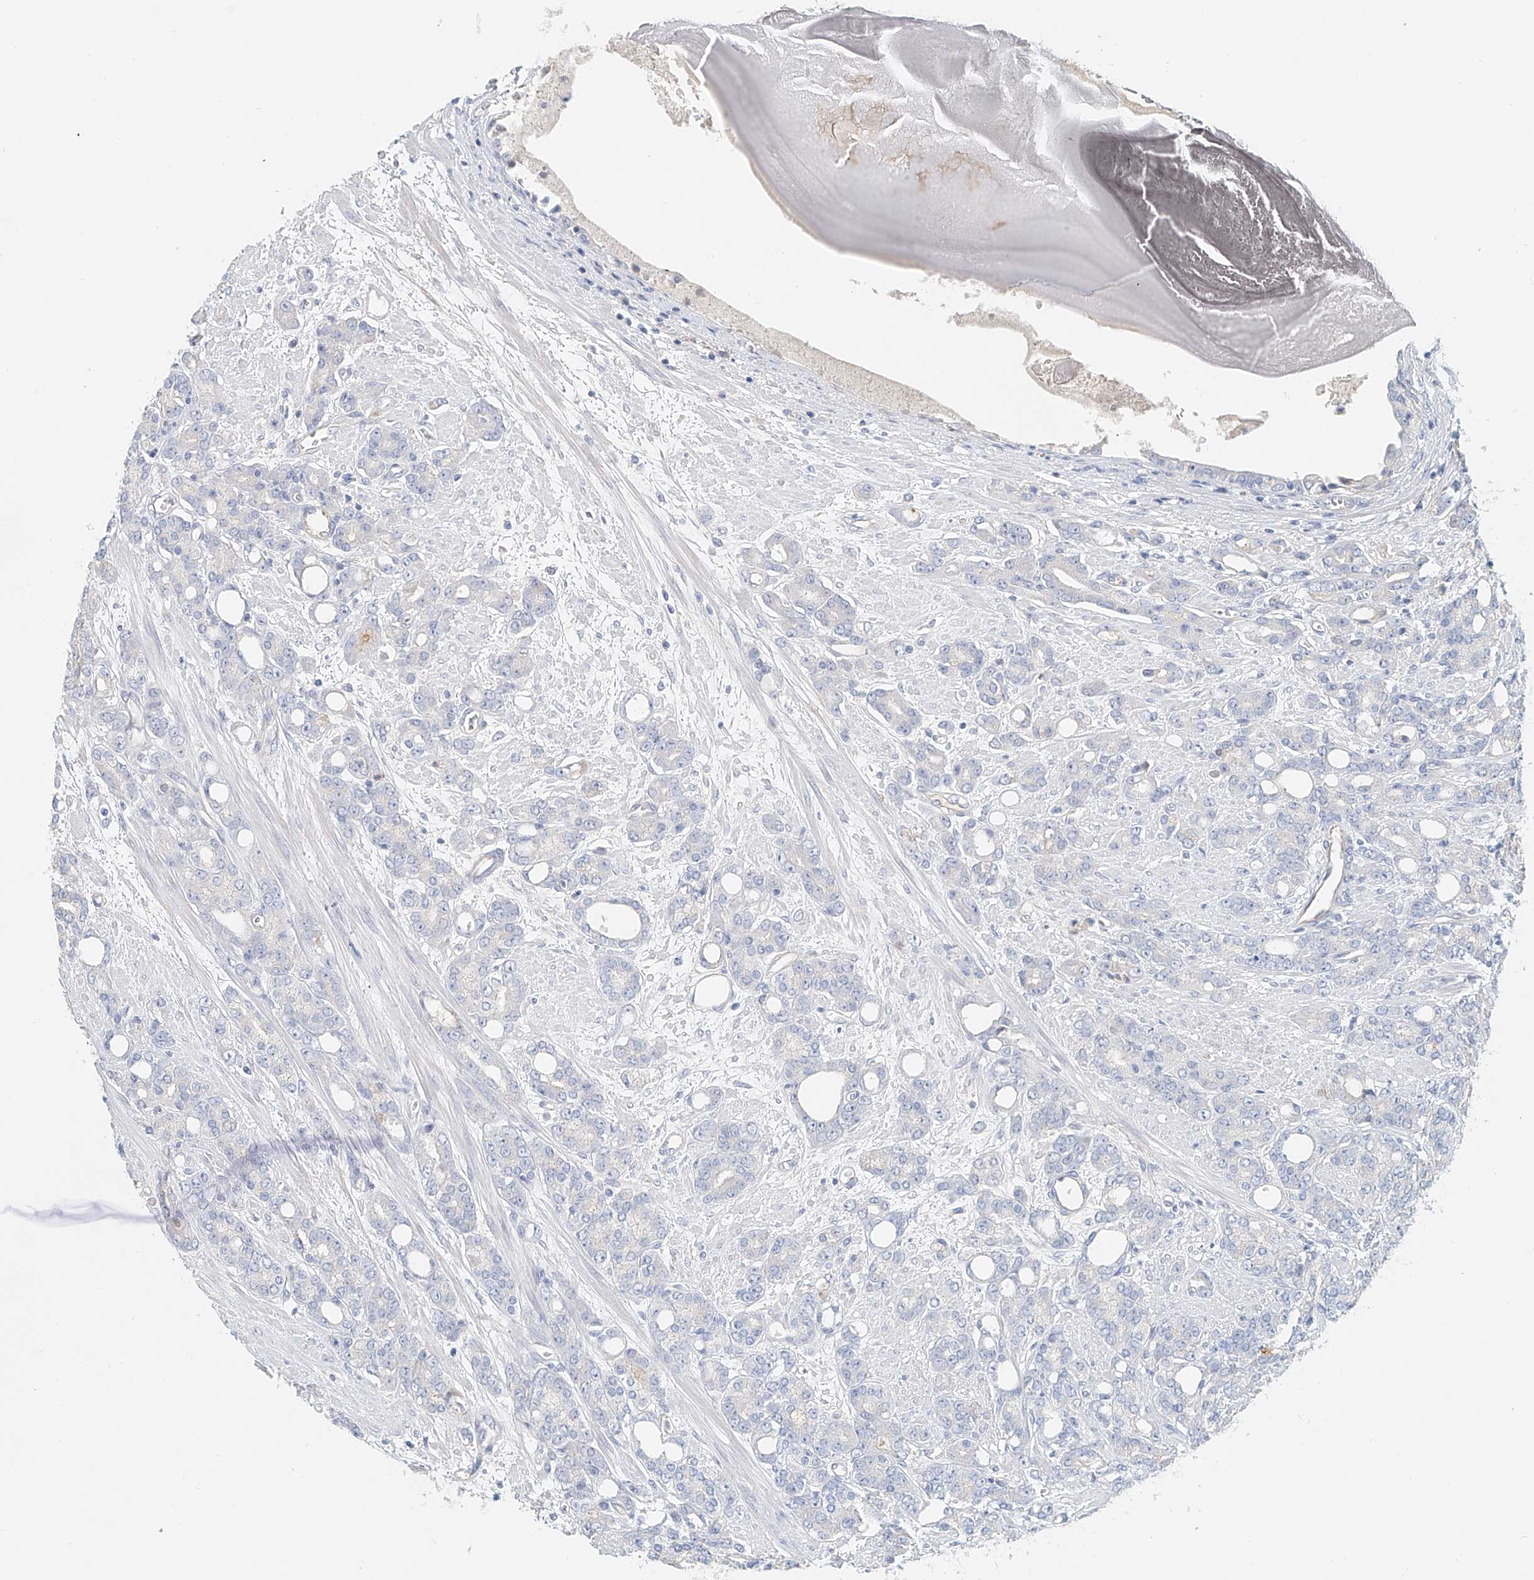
{"staining": {"intensity": "negative", "quantity": "none", "location": "none"}, "tissue": "prostate cancer", "cell_type": "Tumor cells", "image_type": "cancer", "snomed": [{"axis": "morphology", "description": "Adenocarcinoma, High grade"}, {"axis": "topography", "description": "Prostate"}], "caption": "High-grade adenocarcinoma (prostate) was stained to show a protein in brown. There is no significant staining in tumor cells.", "gene": "FRYL", "patient": {"sex": "male", "age": 62}}